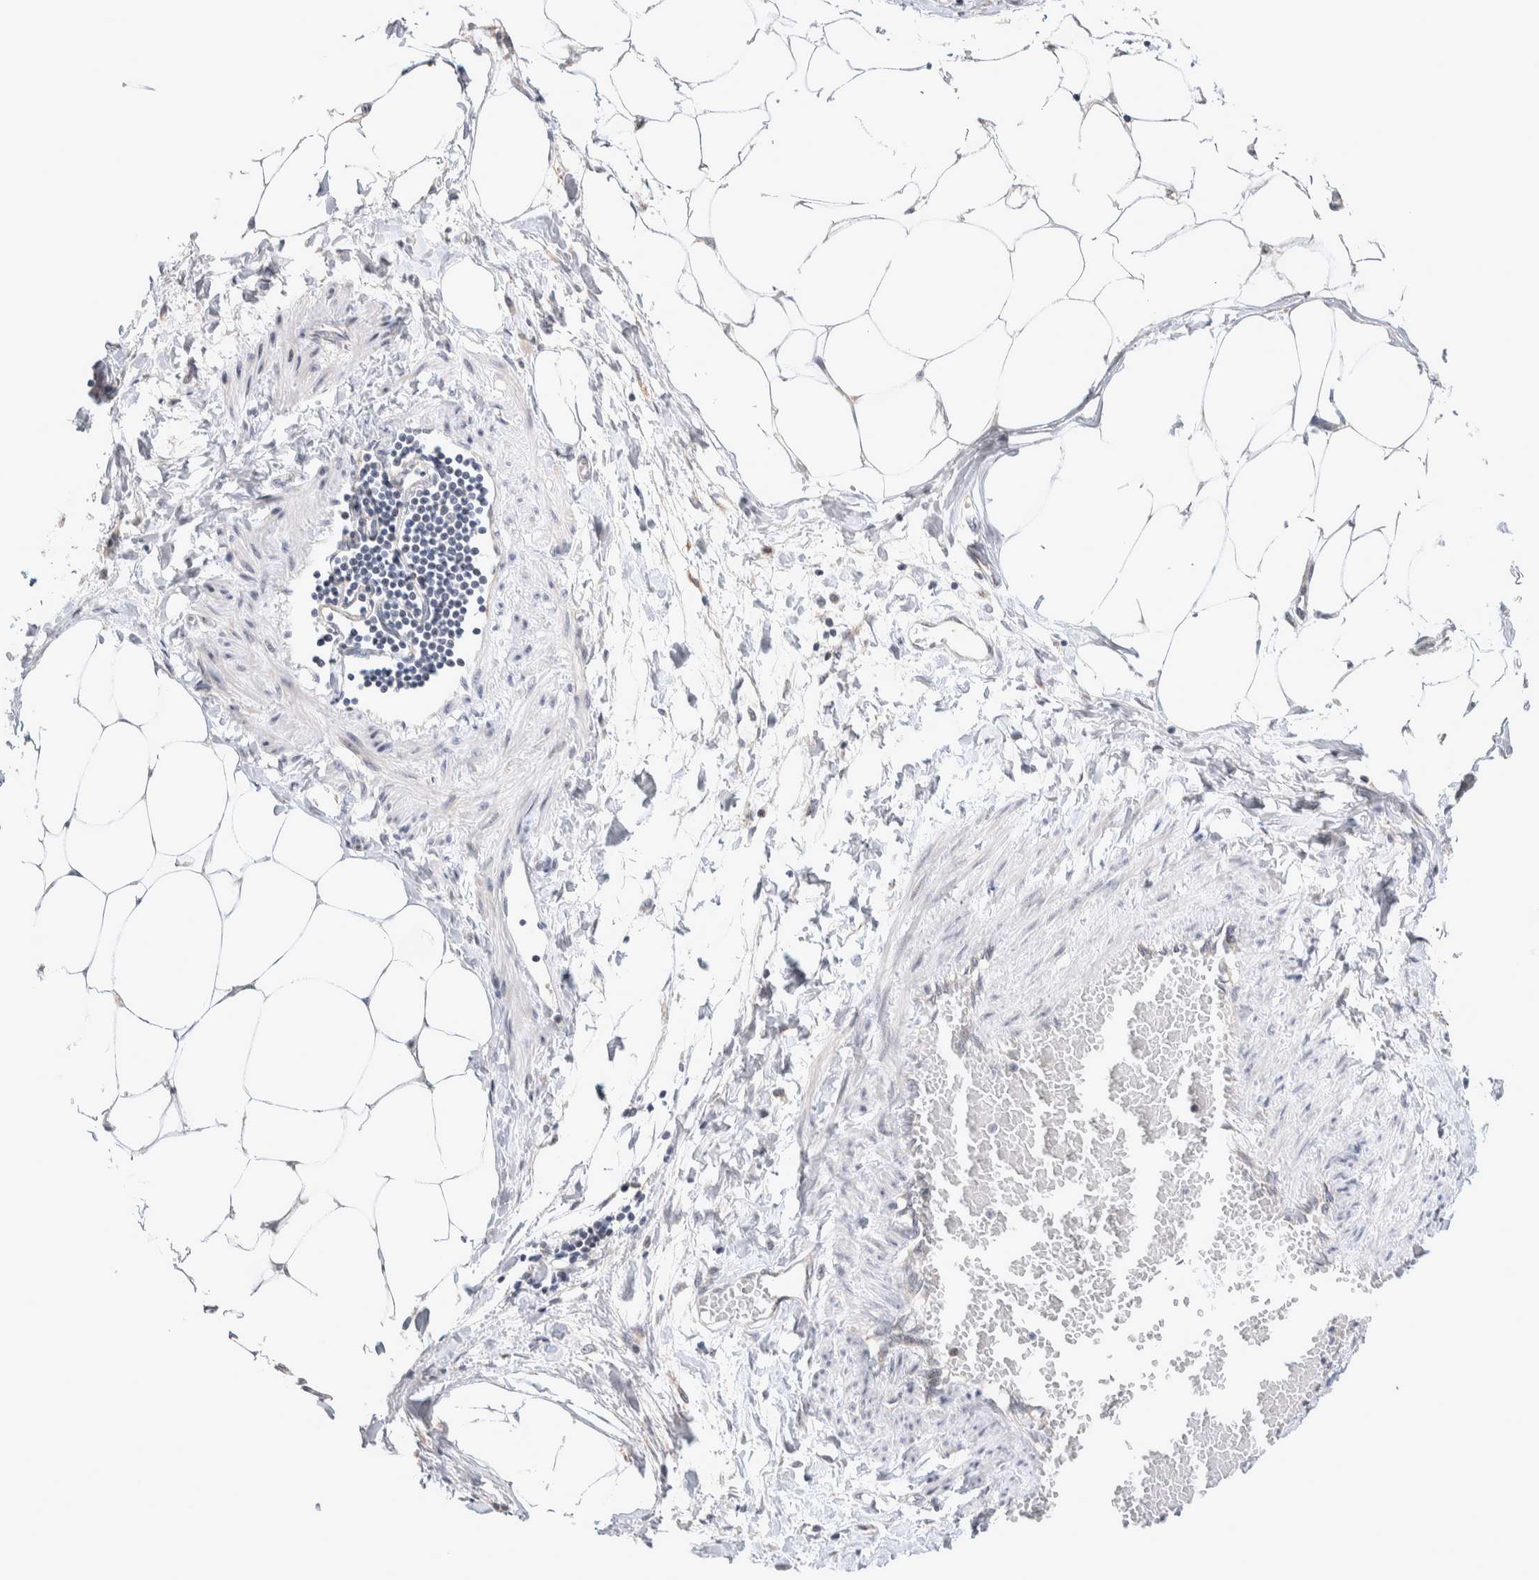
{"staining": {"intensity": "negative", "quantity": "none", "location": "none"}, "tissue": "adipose tissue", "cell_type": "Adipocytes", "image_type": "normal", "snomed": [{"axis": "morphology", "description": "Normal tissue, NOS"}, {"axis": "morphology", "description": "Adenocarcinoma, NOS"}, {"axis": "topography", "description": "Colon"}, {"axis": "topography", "description": "Peripheral nerve tissue"}], "caption": "Adipose tissue was stained to show a protein in brown. There is no significant staining in adipocytes. (DAB immunohistochemistry (IHC) visualized using brightfield microscopy, high magnification).", "gene": "CRAT", "patient": {"sex": "male", "age": 14}}